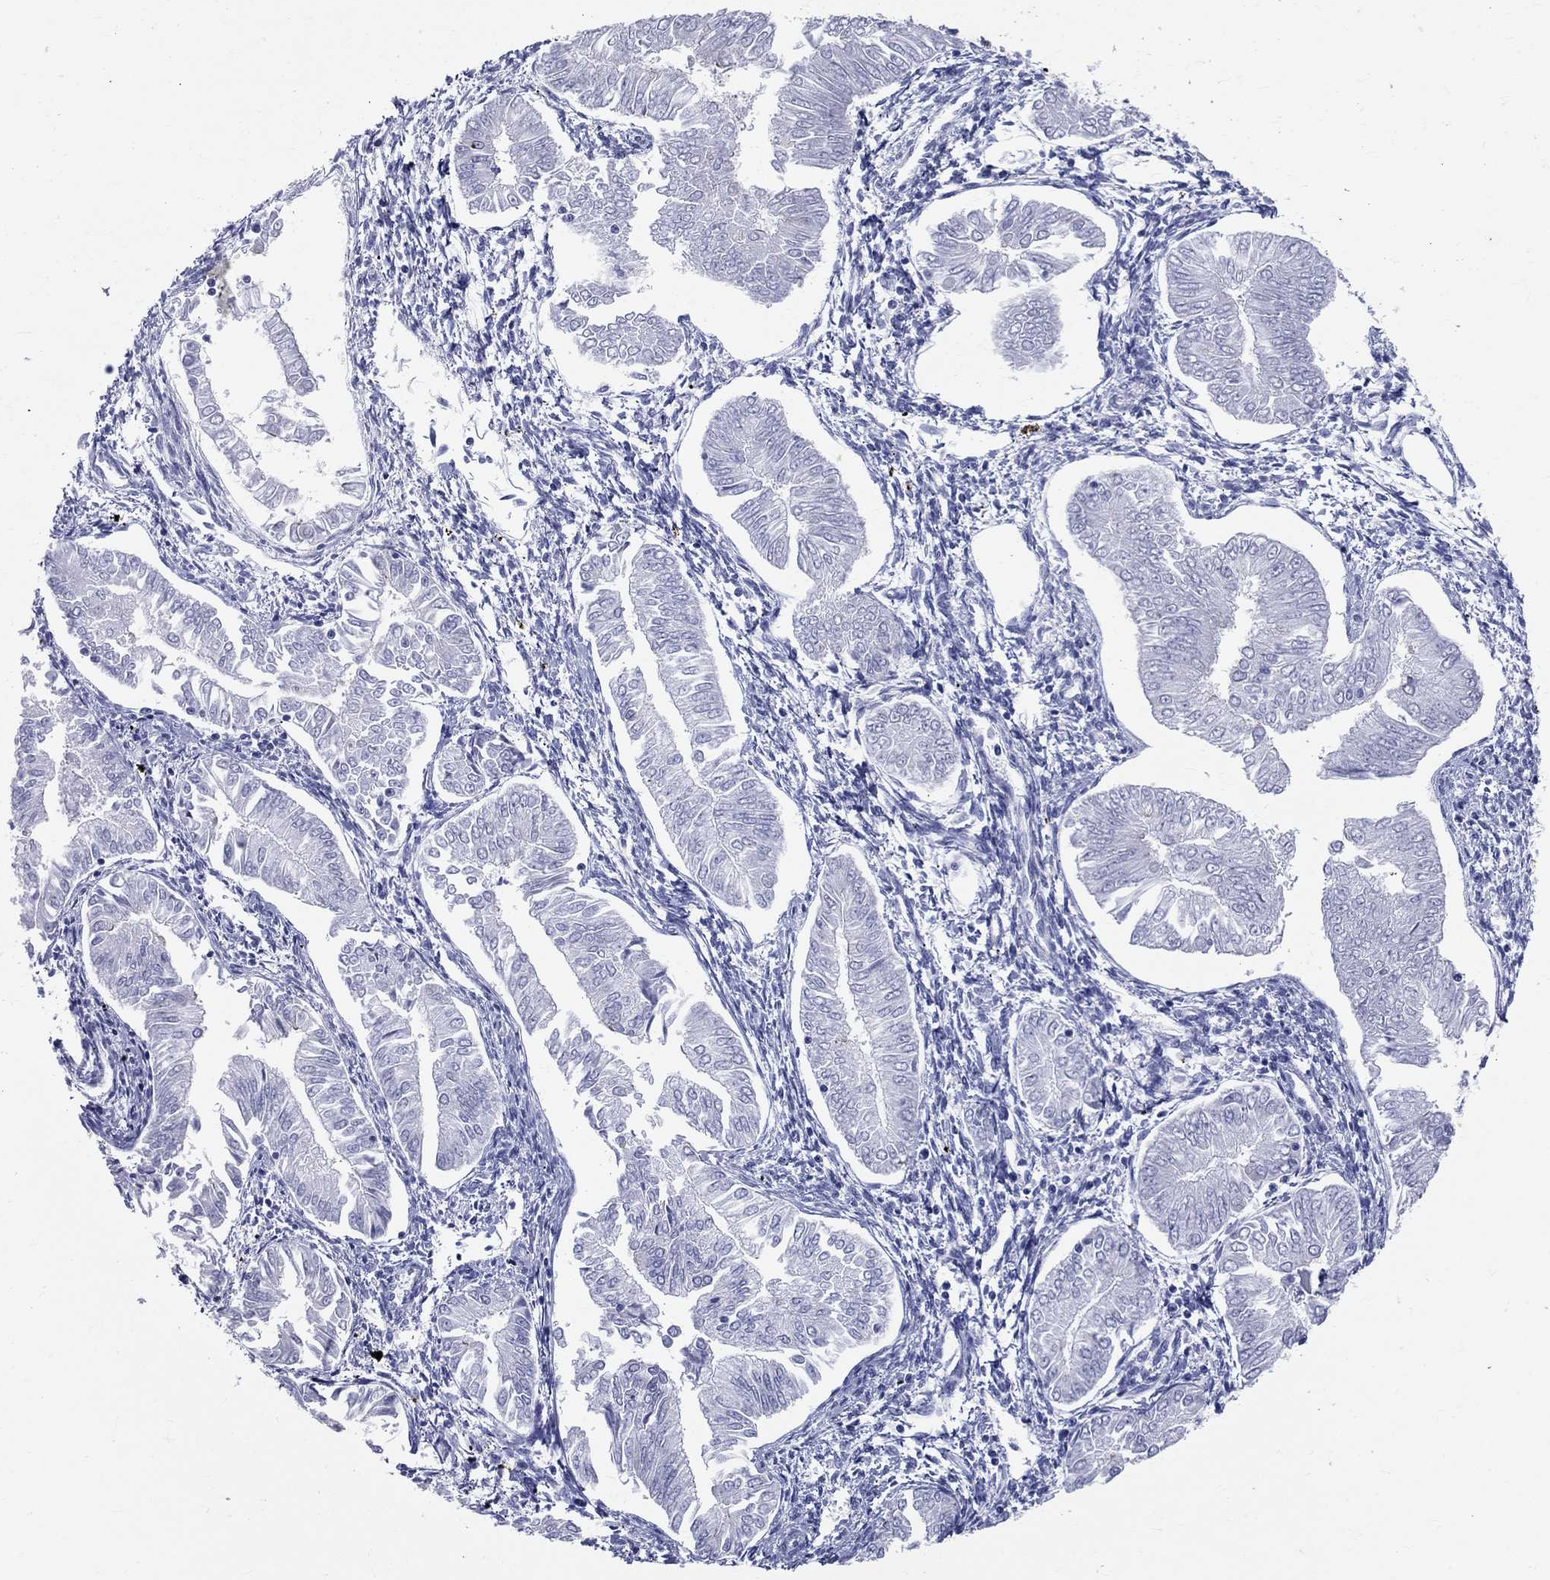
{"staining": {"intensity": "negative", "quantity": "none", "location": "none"}, "tissue": "endometrial cancer", "cell_type": "Tumor cells", "image_type": "cancer", "snomed": [{"axis": "morphology", "description": "Adenocarcinoma, NOS"}, {"axis": "topography", "description": "Endometrium"}], "caption": "This micrograph is of endometrial cancer (adenocarcinoma) stained with immunohistochemistry (IHC) to label a protein in brown with the nuclei are counter-stained blue. There is no expression in tumor cells.", "gene": "CEP43", "patient": {"sex": "female", "age": 53}}